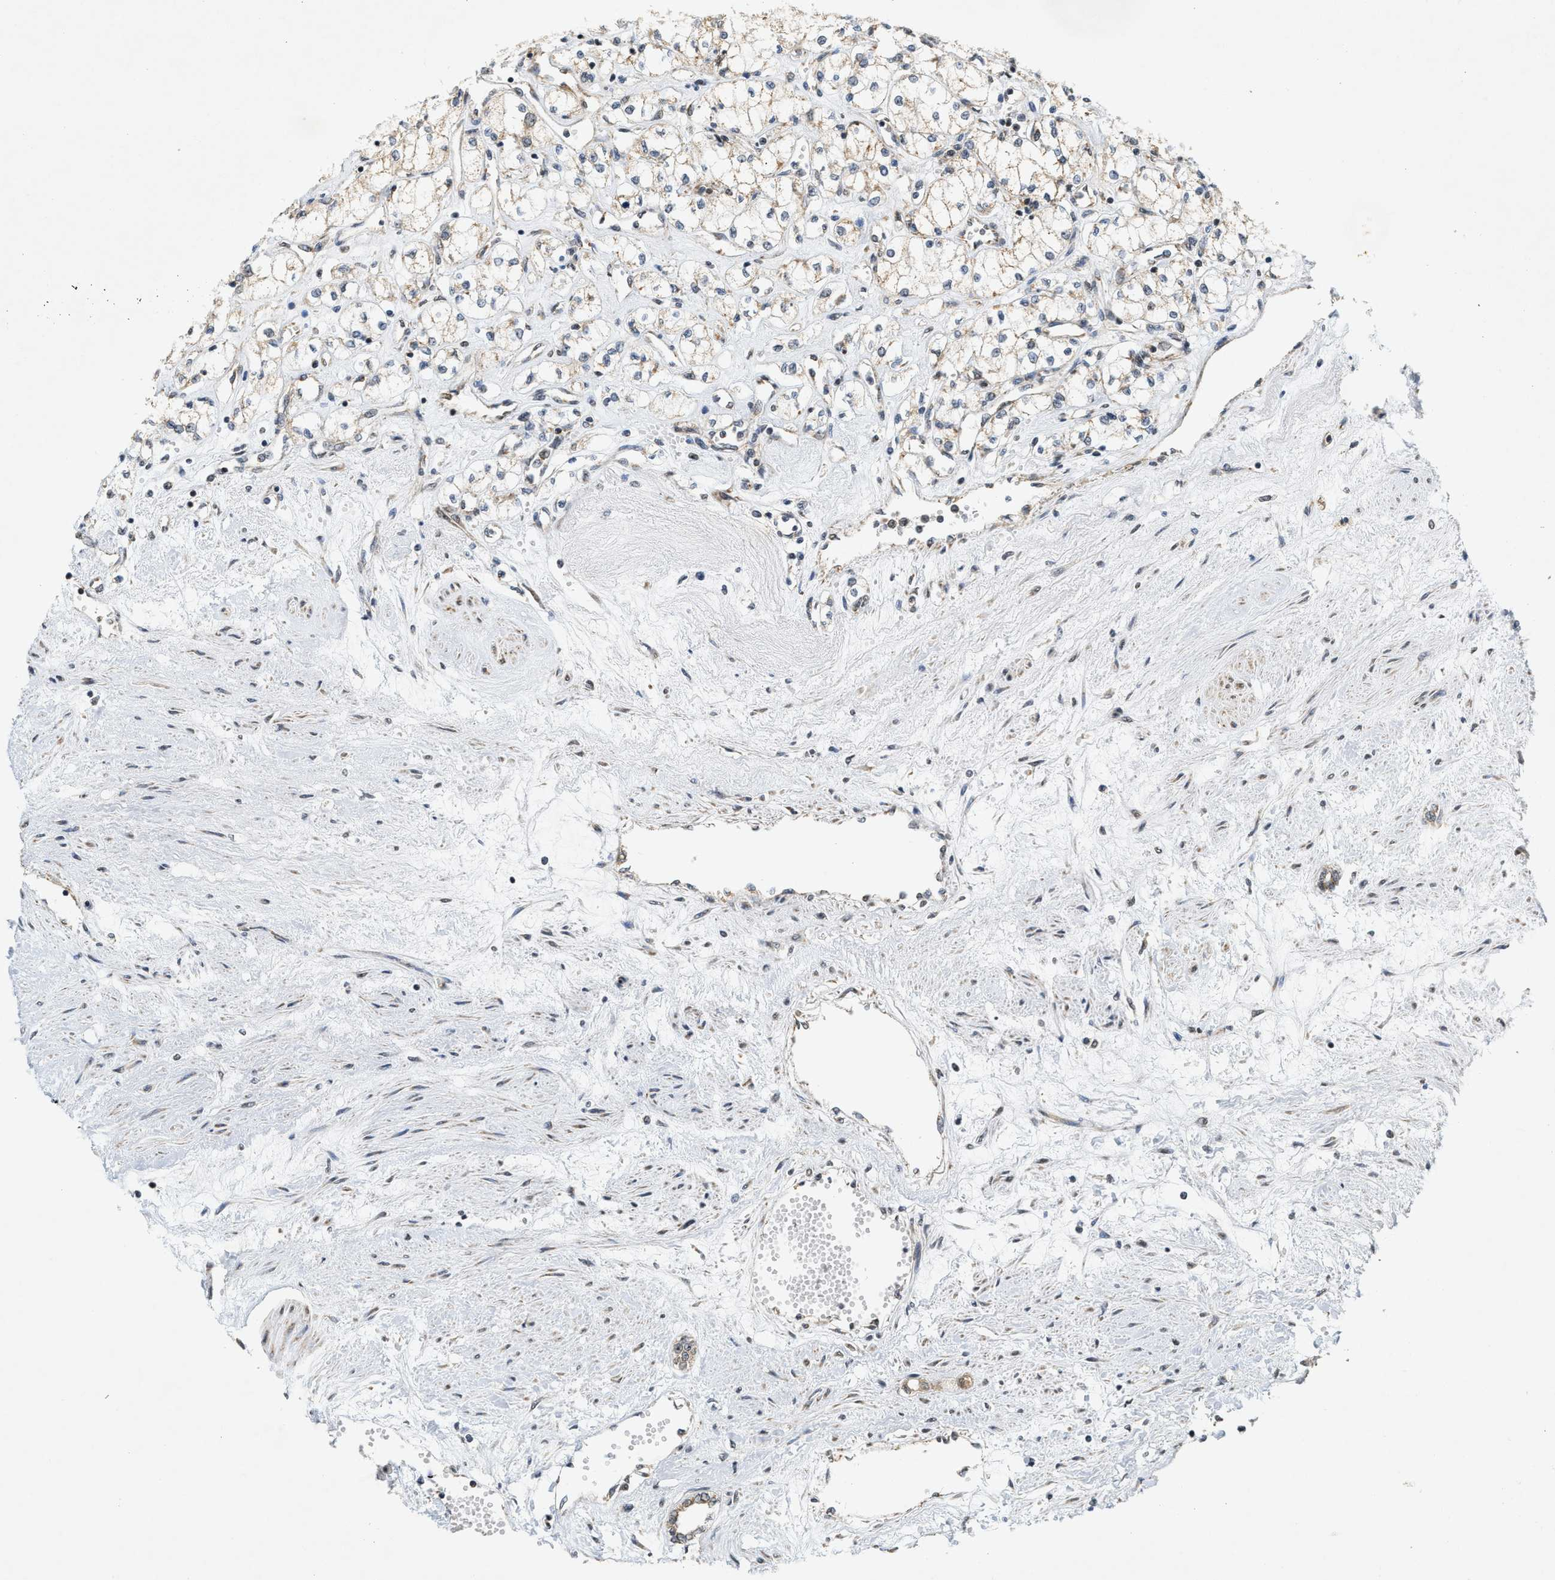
{"staining": {"intensity": "weak", "quantity": ">75%", "location": "cytoplasmic/membranous"}, "tissue": "renal cancer", "cell_type": "Tumor cells", "image_type": "cancer", "snomed": [{"axis": "morphology", "description": "Adenocarcinoma, NOS"}, {"axis": "topography", "description": "Kidney"}], "caption": "Weak cytoplasmic/membranous expression for a protein is appreciated in approximately >75% of tumor cells of renal cancer (adenocarcinoma) using IHC.", "gene": "GIGYF1", "patient": {"sex": "male", "age": 59}}